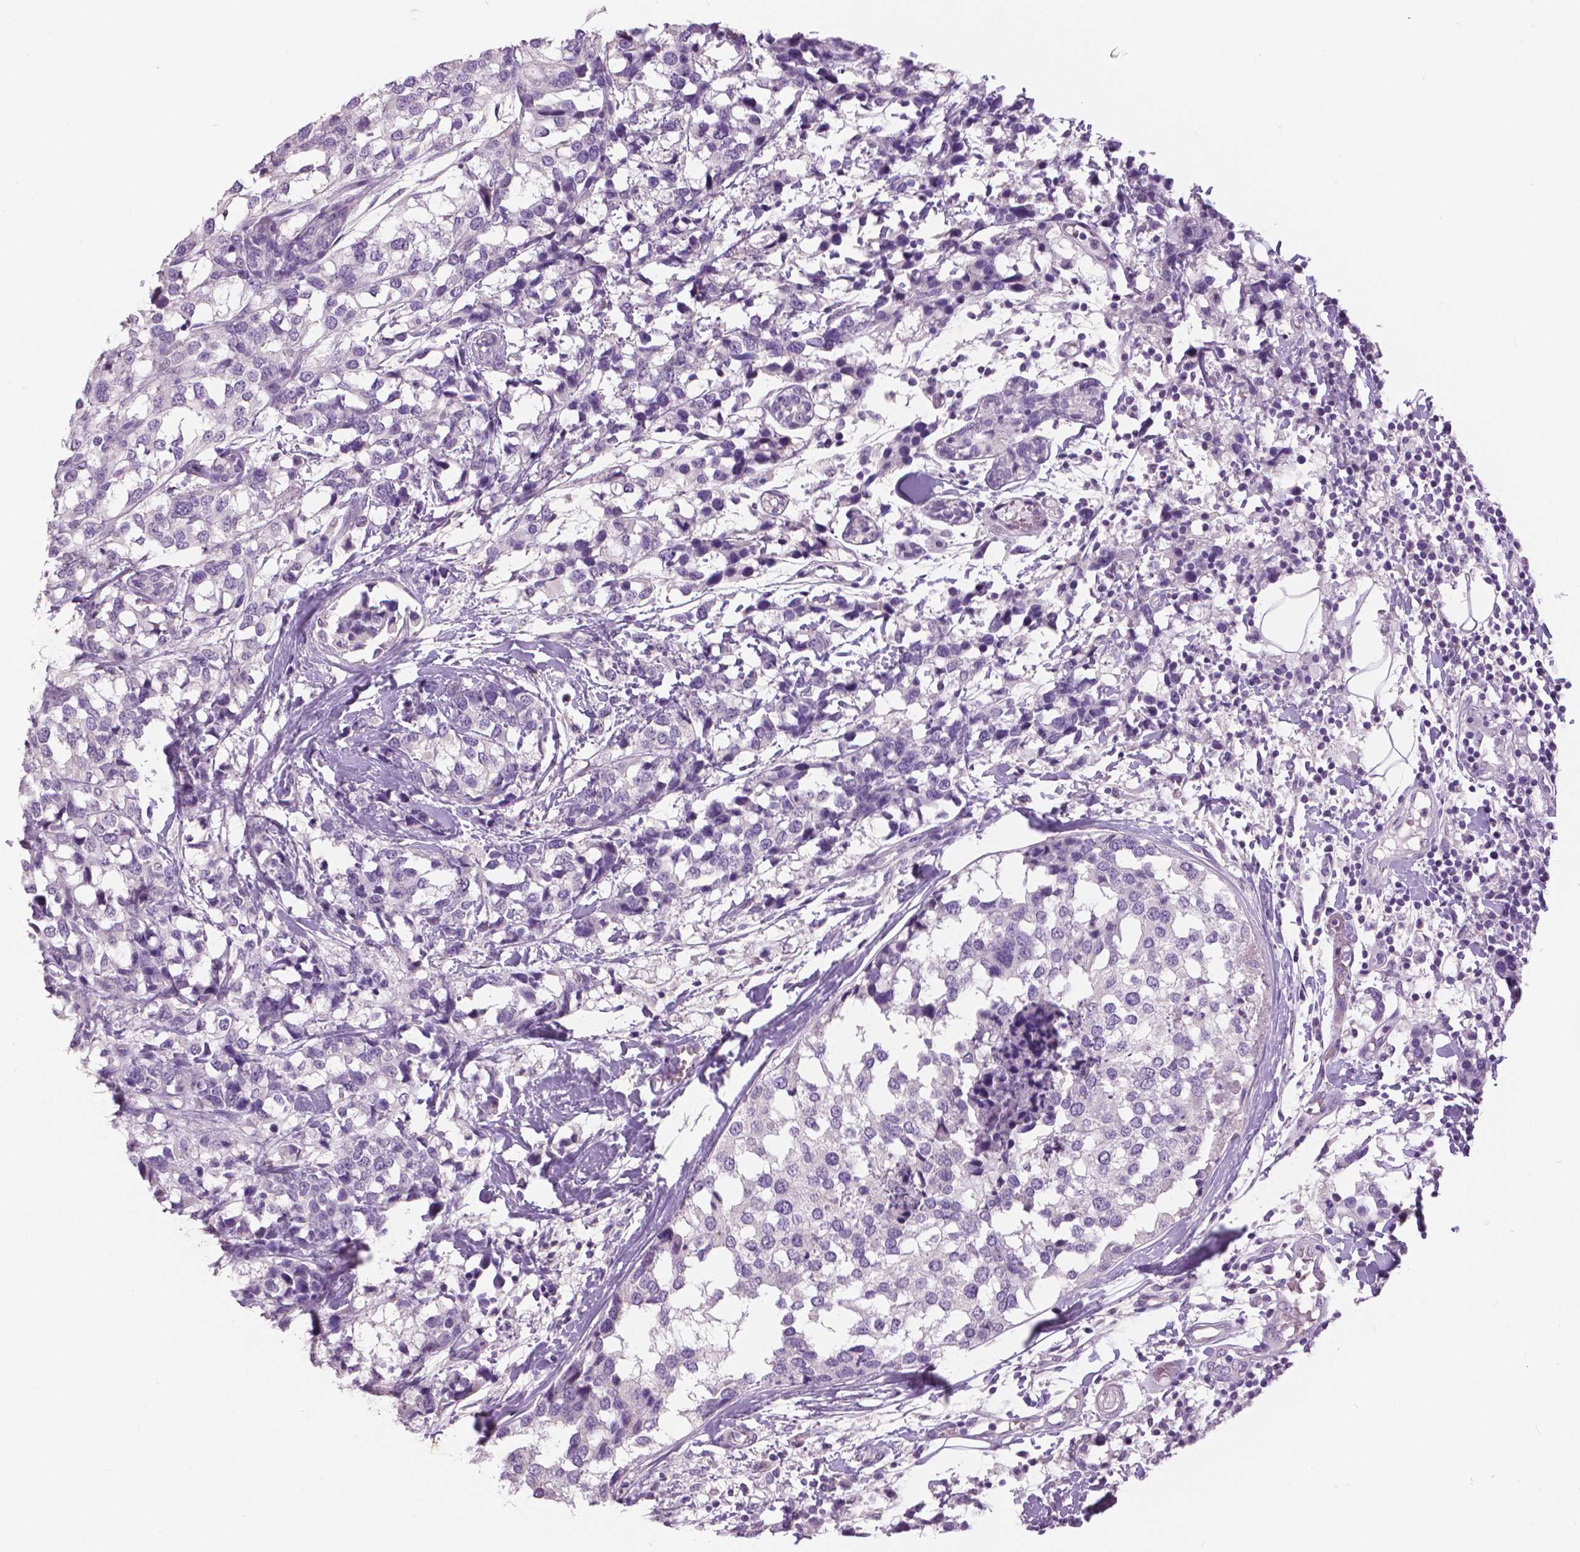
{"staining": {"intensity": "negative", "quantity": "none", "location": "none"}, "tissue": "breast cancer", "cell_type": "Tumor cells", "image_type": "cancer", "snomed": [{"axis": "morphology", "description": "Lobular carcinoma"}, {"axis": "topography", "description": "Breast"}], "caption": "DAB (3,3'-diaminobenzidine) immunohistochemical staining of human breast cancer shows no significant positivity in tumor cells. The staining is performed using DAB brown chromogen with nuclei counter-stained in using hematoxylin.", "gene": "GRIN2A", "patient": {"sex": "female", "age": 59}}